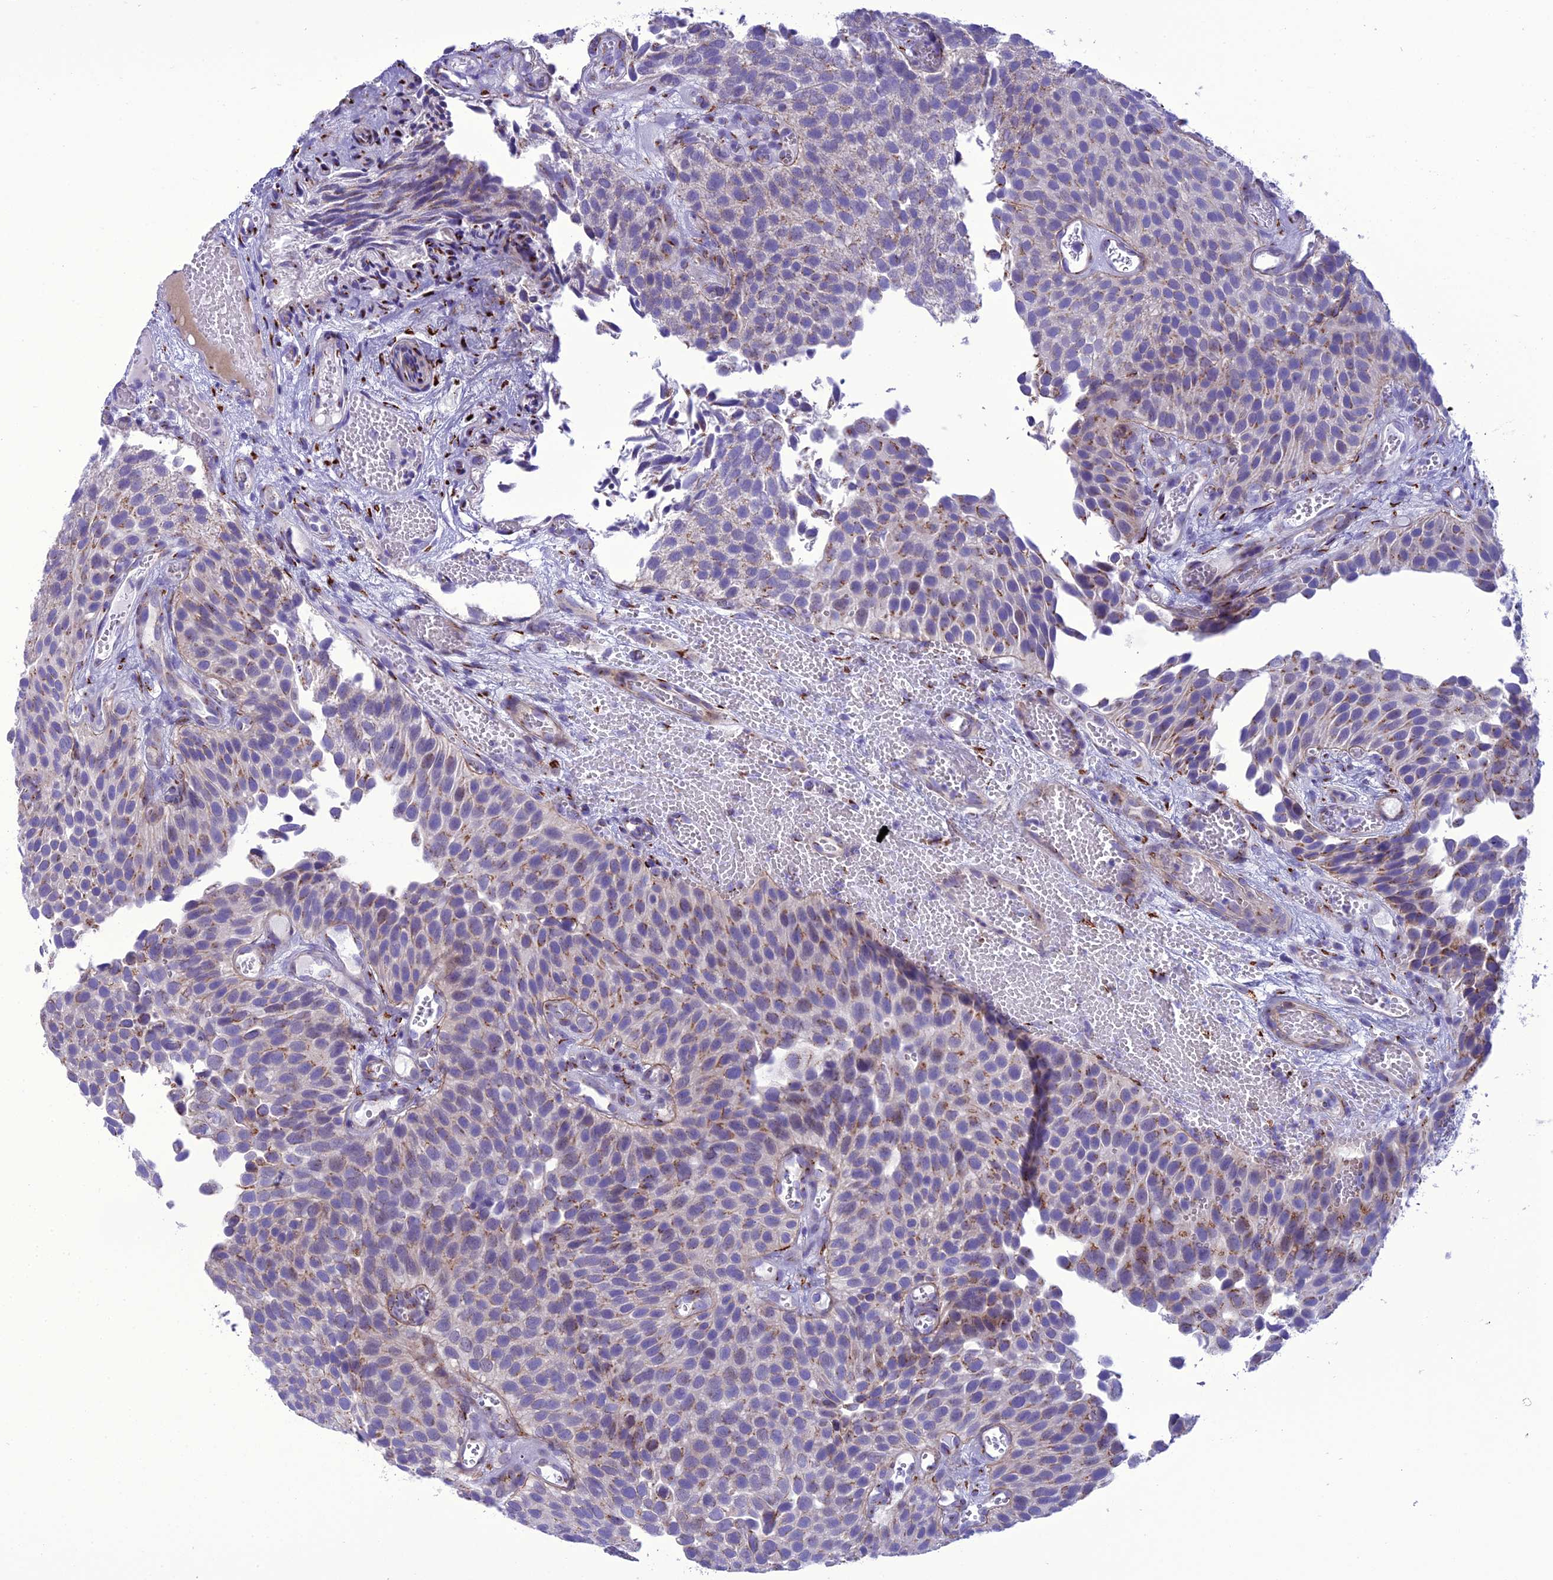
{"staining": {"intensity": "weak", "quantity": "25%-75%", "location": "cytoplasmic/membranous"}, "tissue": "urothelial cancer", "cell_type": "Tumor cells", "image_type": "cancer", "snomed": [{"axis": "morphology", "description": "Urothelial carcinoma, Low grade"}, {"axis": "topography", "description": "Urinary bladder"}], "caption": "Brown immunohistochemical staining in human urothelial cancer displays weak cytoplasmic/membranous positivity in approximately 25%-75% of tumor cells.", "gene": "GOLM2", "patient": {"sex": "male", "age": 89}}